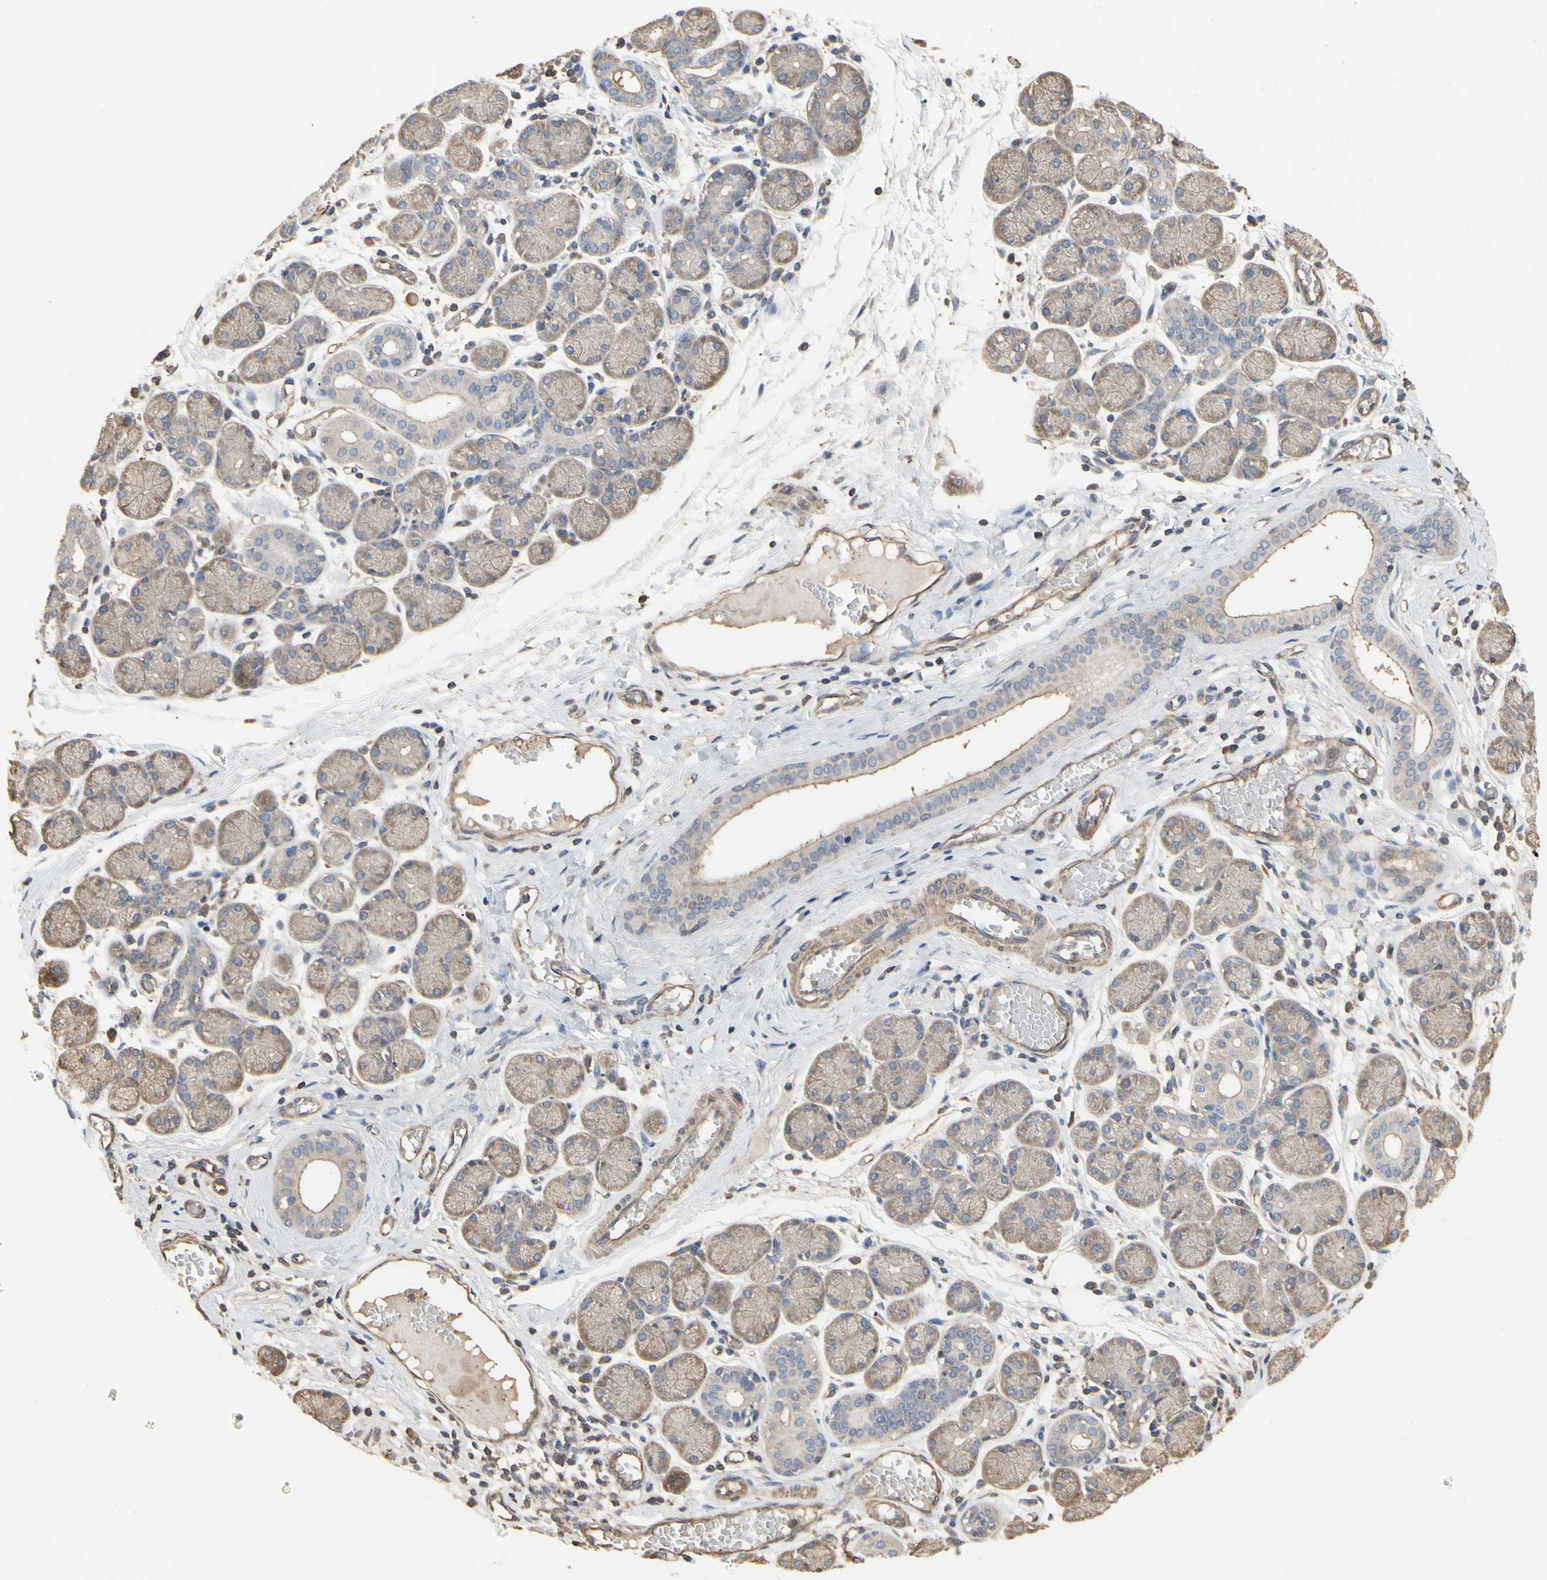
{"staining": {"intensity": "weak", "quantity": ">75%", "location": "cytoplasmic/membranous"}, "tissue": "salivary gland", "cell_type": "Glandular cells", "image_type": "normal", "snomed": [{"axis": "morphology", "description": "Normal tissue, NOS"}, {"axis": "topography", "description": "Salivary gland"}], "caption": "An immunohistochemistry histopathology image of unremarkable tissue is shown. Protein staining in brown labels weak cytoplasmic/membranous positivity in salivary gland within glandular cells.", "gene": "PDZK1", "patient": {"sex": "female", "age": 24}}